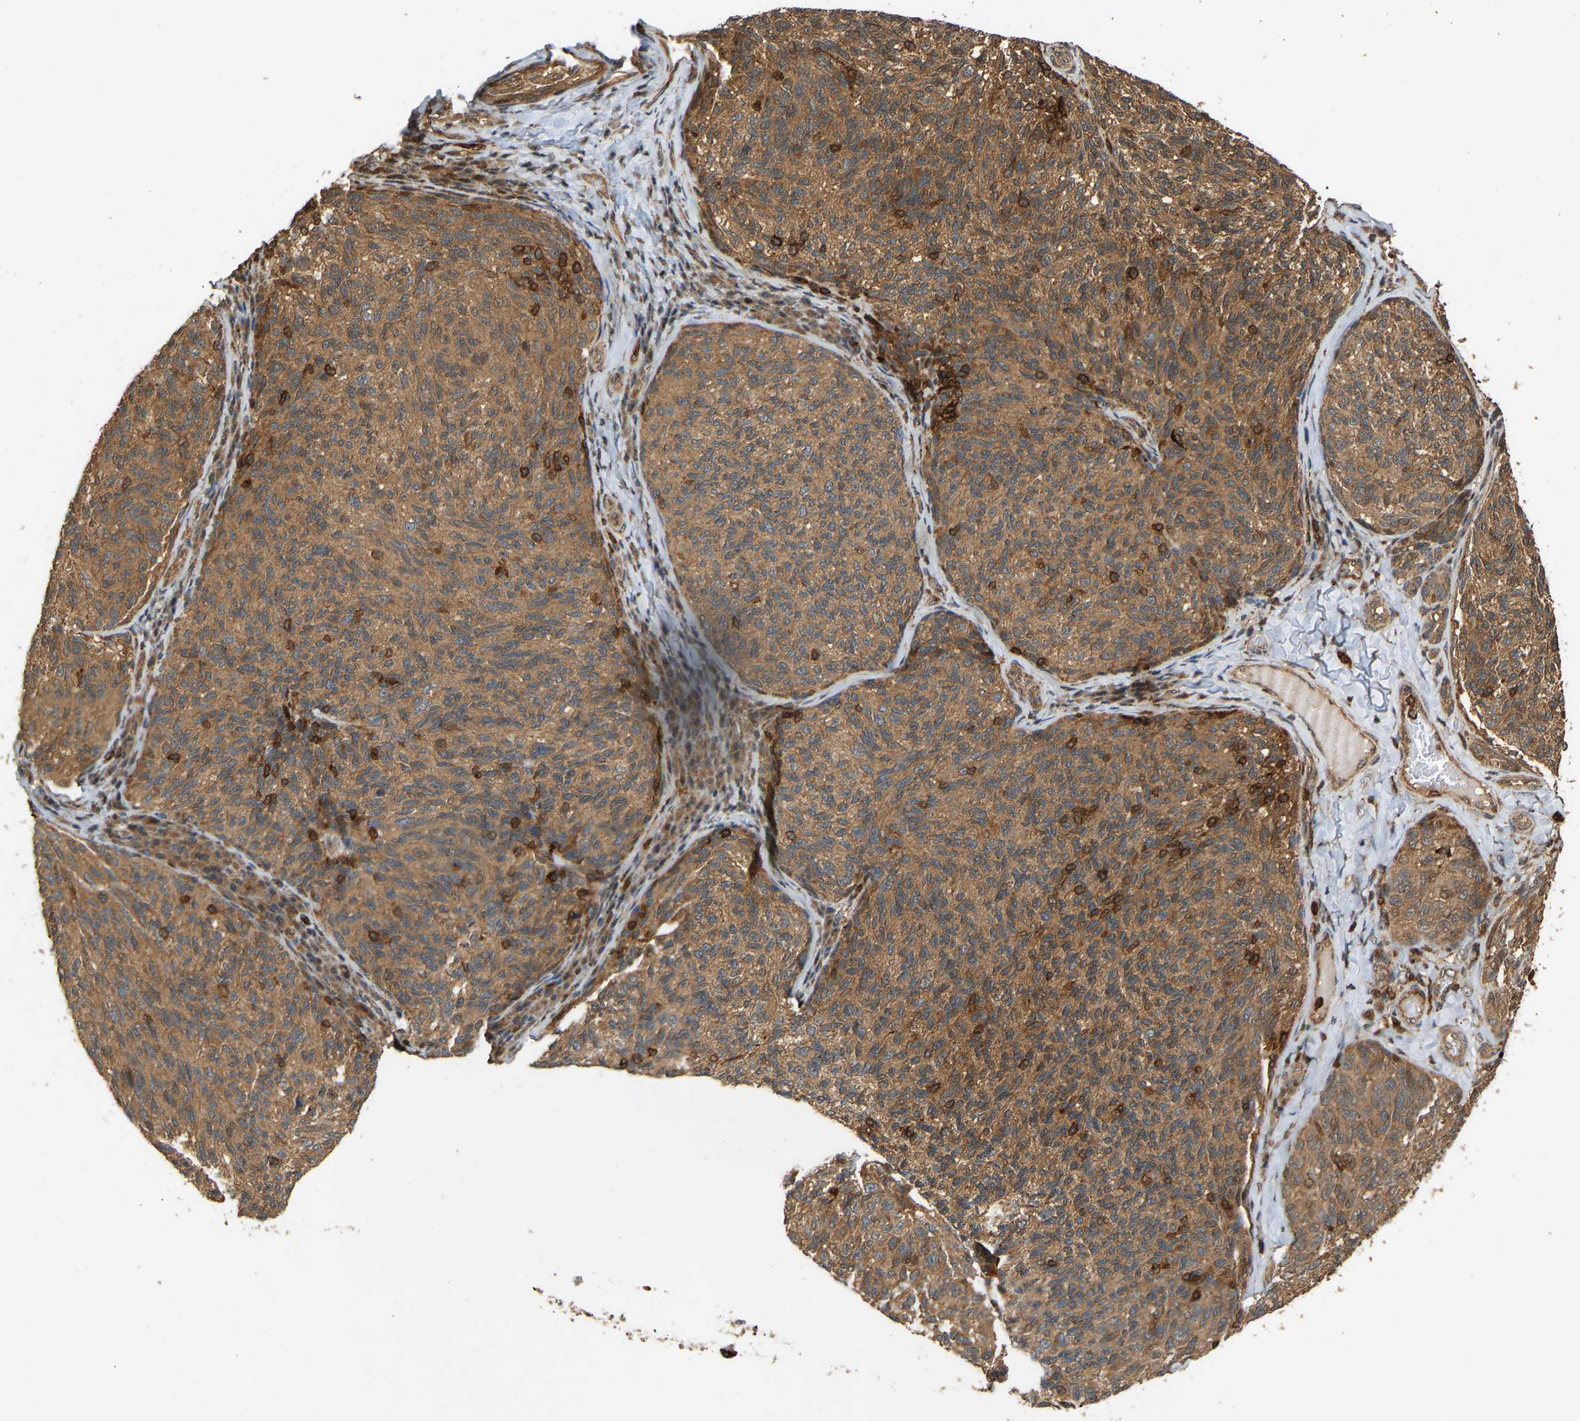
{"staining": {"intensity": "moderate", "quantity": ">75%", "location": "cytoplasmic/membranous"}, "tissue": "melanoma", "cell_type": "Tumor cells", "image_type": "cancer", "snomed": [{"axis": "morphology", "description": "Malignant melanoma, NOS"}, {"axis": "topography", "description": "Skin"}], "caption": "Human melanoma stained for a protein (brown) reveals moderate cytoplasmic/membranous positive positivity in approximately >75% of tumor cells.", "gene": "GOPC", "patient": {"sex": "female", "age": 73}}